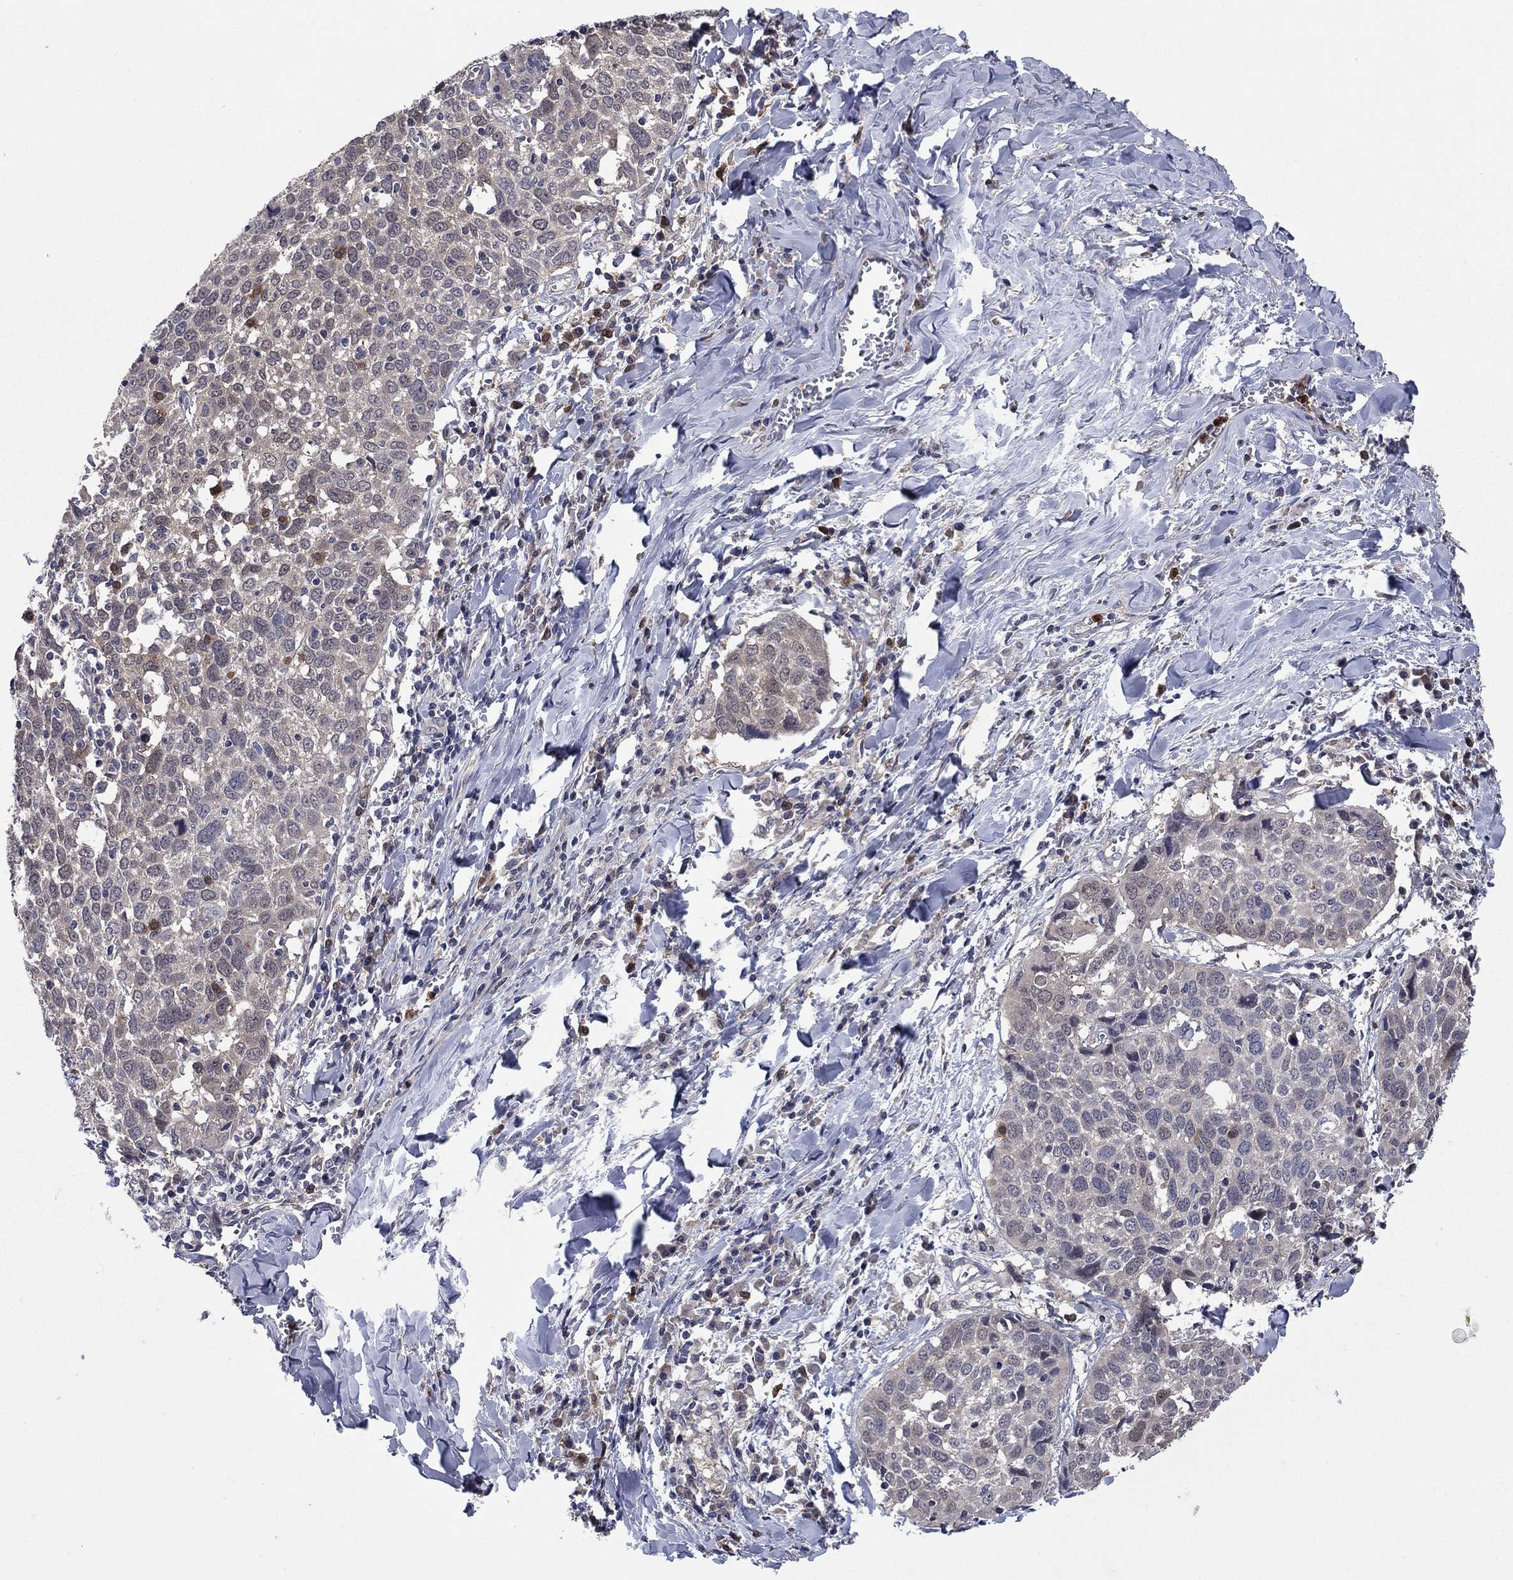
{"staining": {"intensity": "negative", "quantity": "none", "location": "none"}, "tissue": "lung cancer", "cell_type": "Tumor cells", "image_type": "cancer", "snomed": [{"axis": "morphology", "description": "Squamous cell carcinoma, NOS"}, {"axis": "topography", "description": "Lung"}], "caption": "Micrograph shows no protein staining in tumor cells of lung squamous cell carcinoma tissue.", "gene": "MSRB1", "patient": {"sex": "male", "age": 57}}